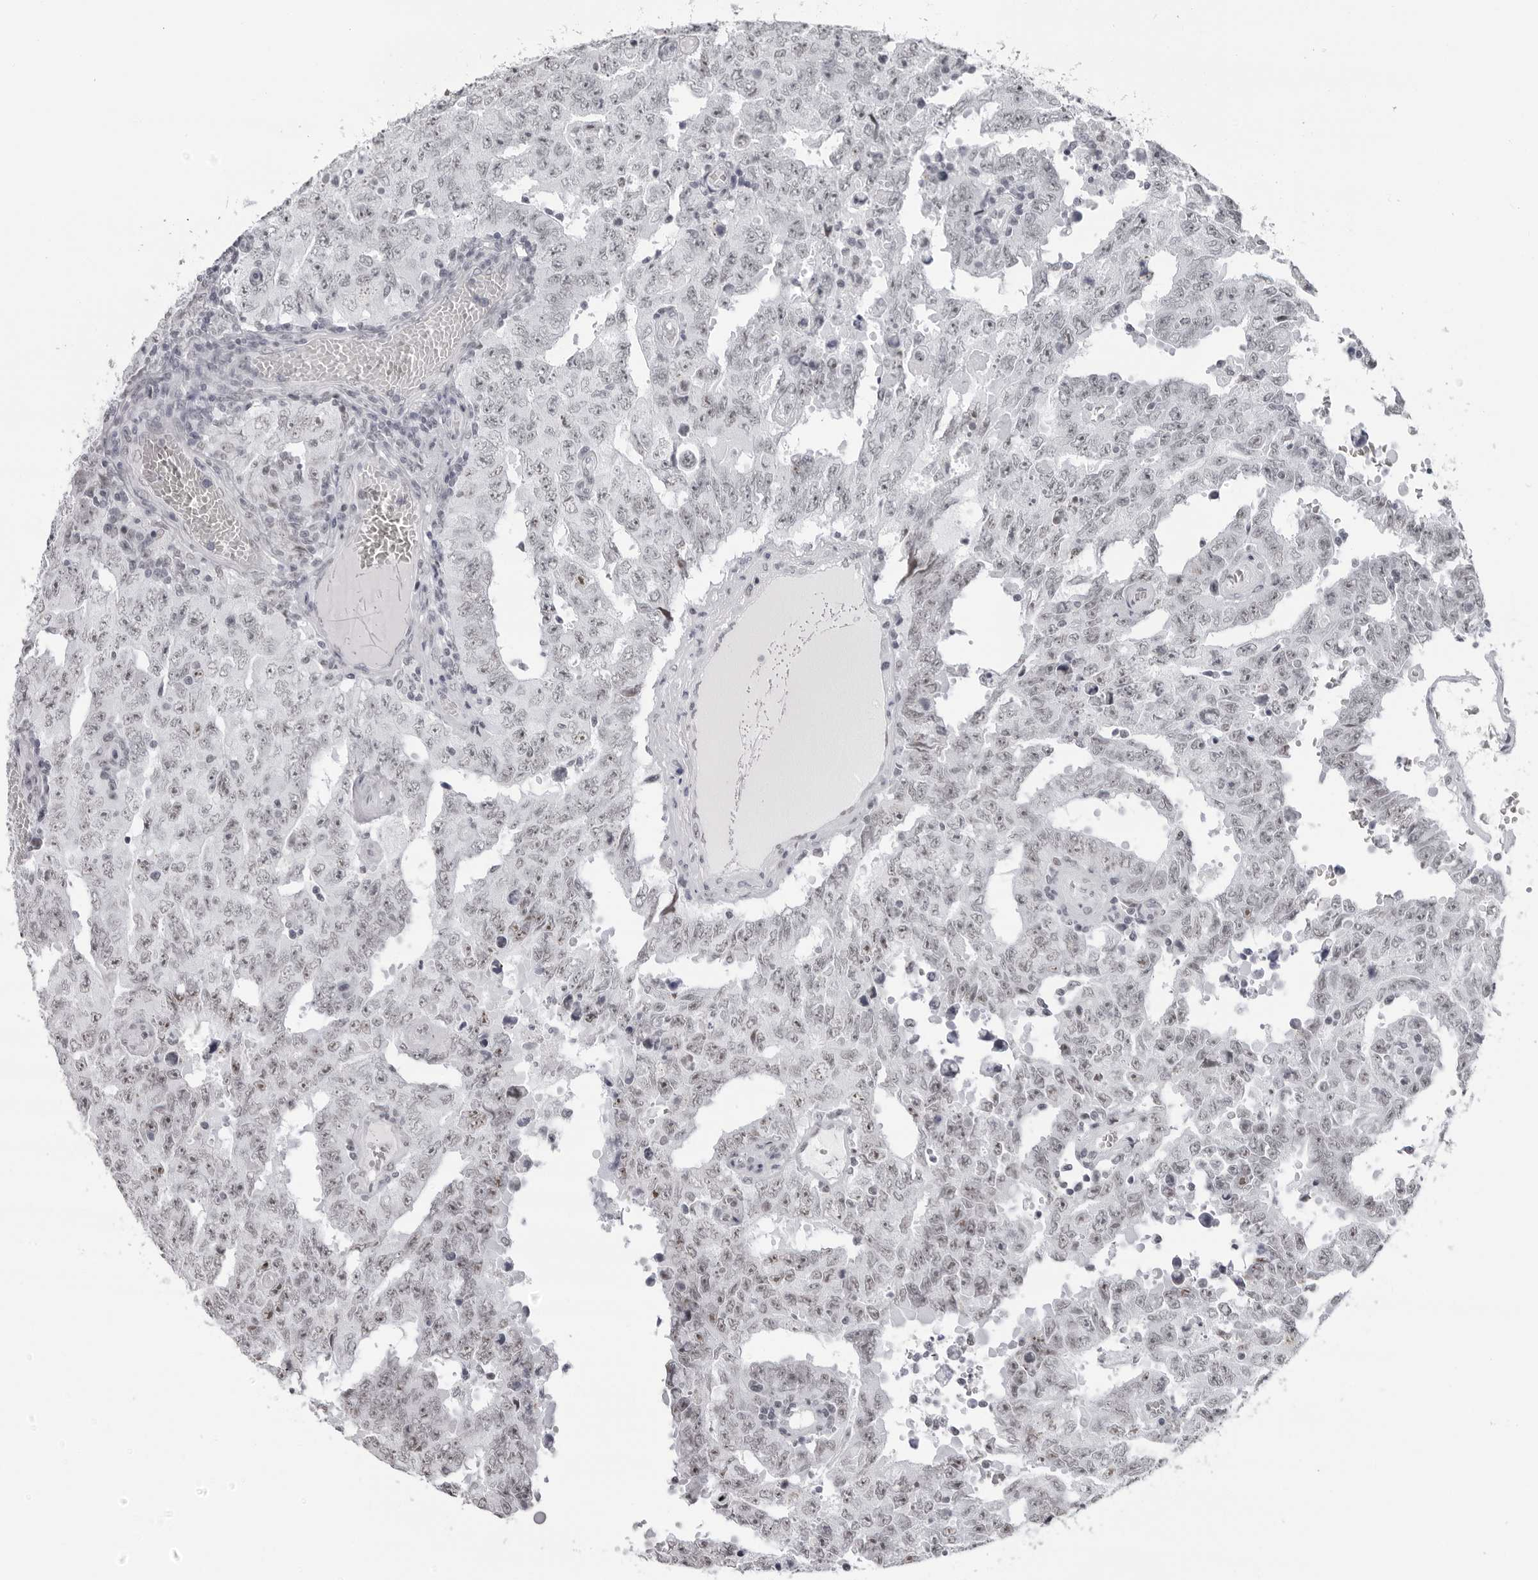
{"staining": {"intensity": "weak", "quantity": "<25%", "location": "nuclear"}, "tissue": "testis cancer", "cell_type": "Tumor cells", "image_type": "cancer", "snomed": [{"axis": "morphology", "description": "Carcinoma, Embryonal, NOS"}, {"axis": "topography", "description": "Testis"}], "caption": "Tumor cells are negative for protein expression in human testis cancer (embryonal carcinoma).", "gene": "ESPN", "patient": {"sex": "male", "age": 26}}